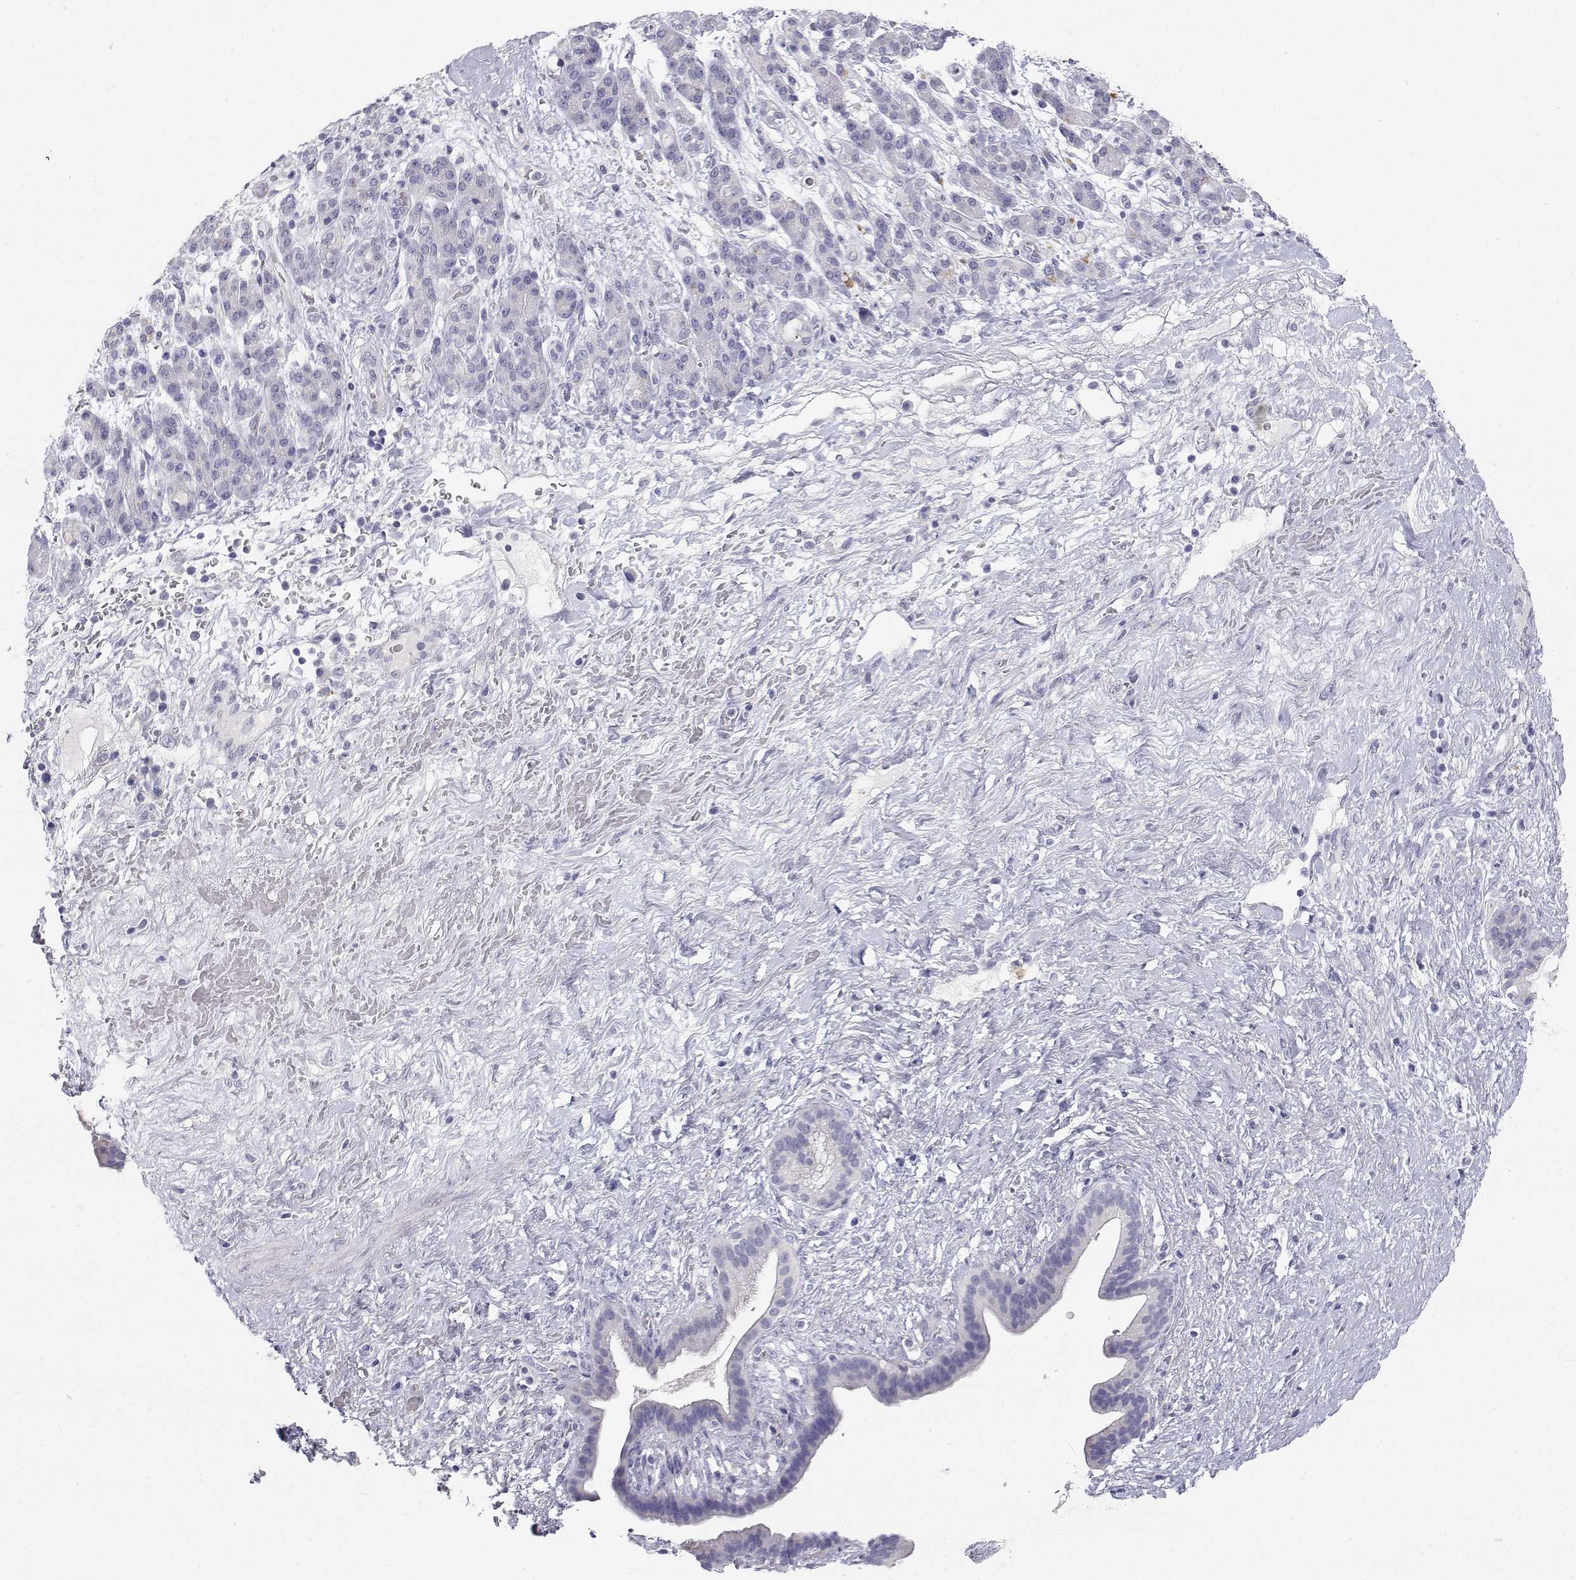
{"staining": {"intensity": "negative", "quantity": "none", "location": "none"}, "tissue": "pancreatic cancer", "cell_type": "Tumor cells", "image_type": "cancer", "snomed": [{"axis": "morphology", "description": "Adenocarcinoma, NOS"}, {"axis": "topography", "description": "Pancreas"}], "caption": "Tumor cells show no significant protein positivity in pancreatic adenocarcinoma.", "gene": "NCR2", "patient": {"sex": "male", "age": 44}}